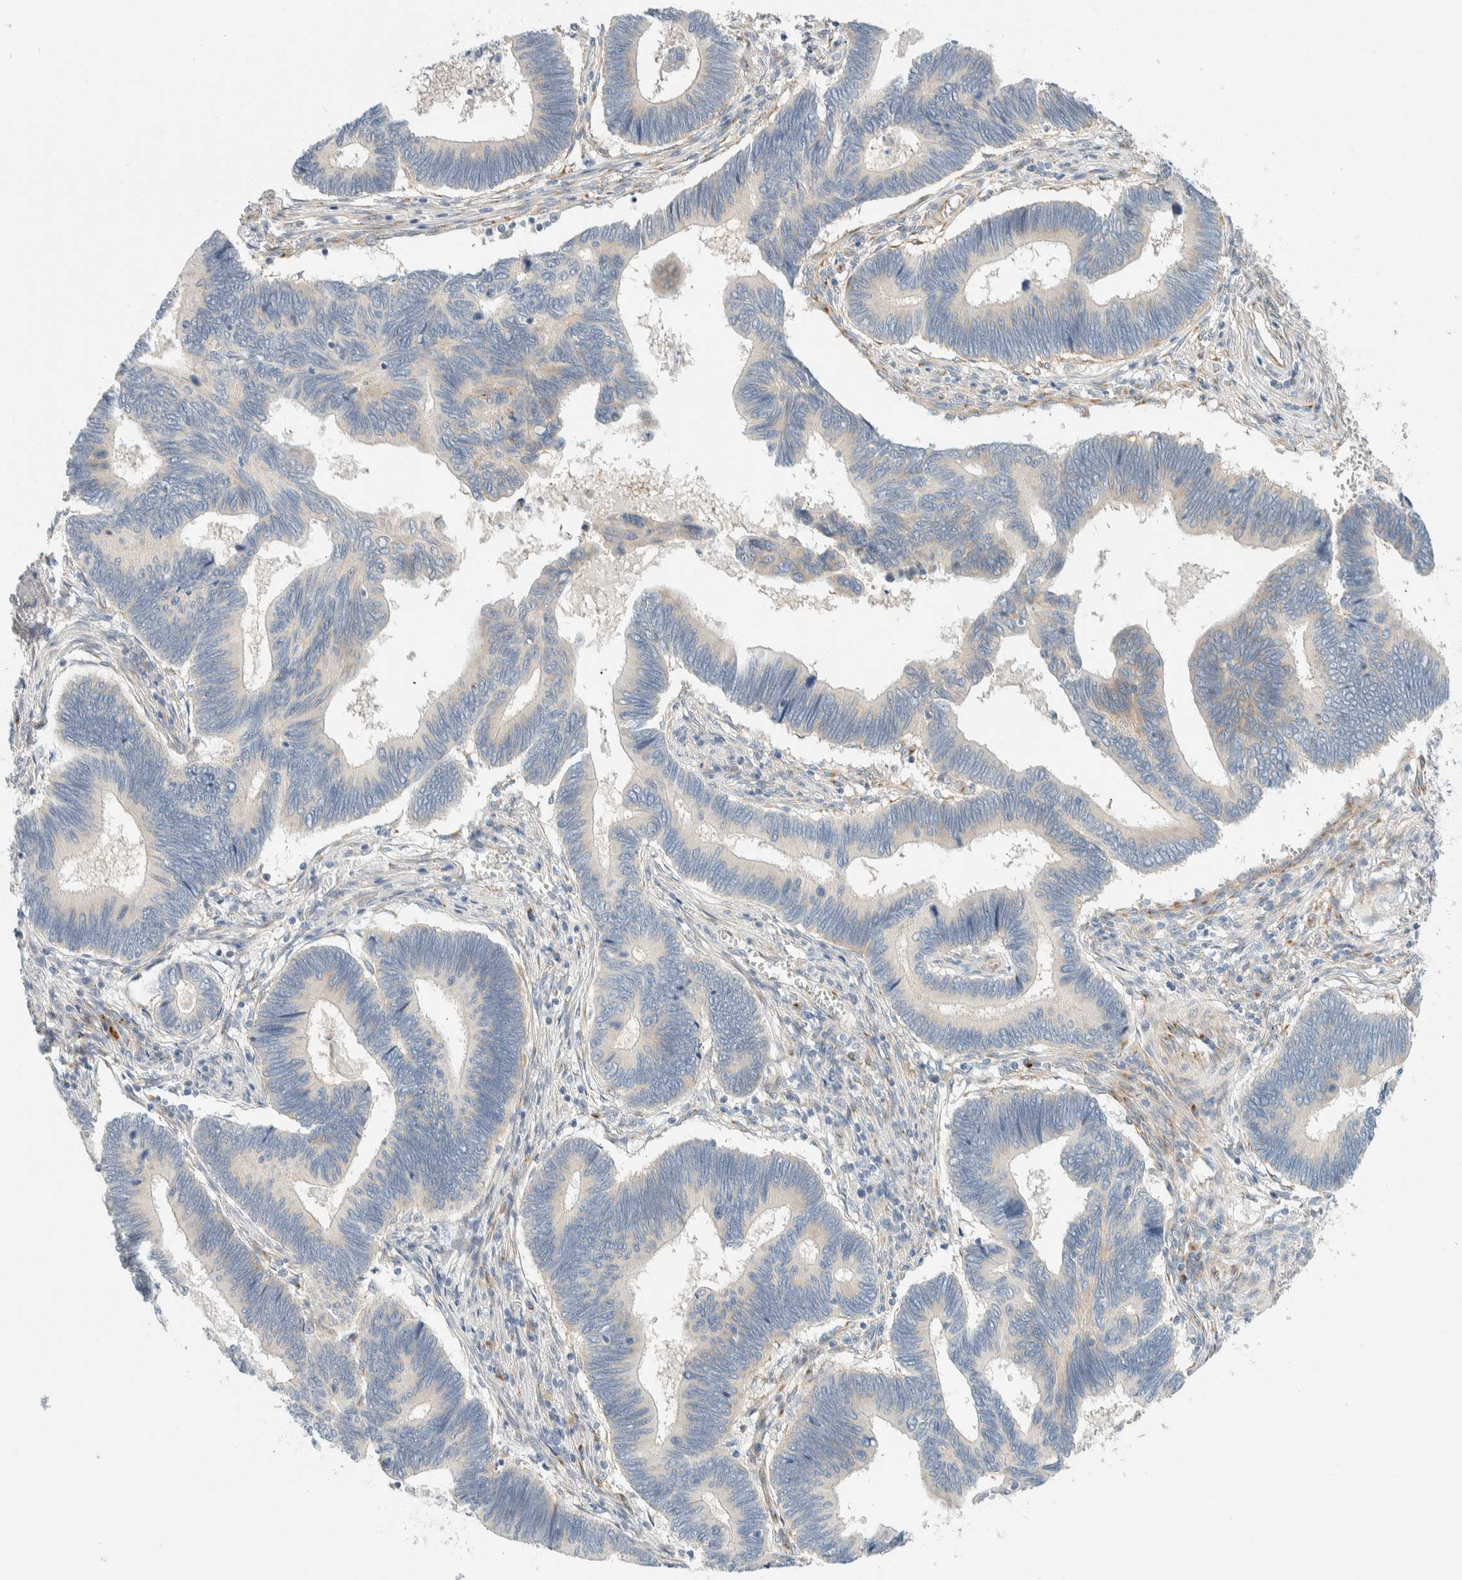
{"staining": {"intensity": "negative", "quantity": "none", "location": "none"}, "tissue": "pancreatic cancer", "cell_type": "Tumor cells", "image_type": "cancer", "snomed": [{"axis": "morphology", "description": "Adenocarcinoma, NOS"}, {"axis": "topography", "description": "Pancreas"}], "caption": "DAB (3,3'-diaminobenzidine) immunohistochemical staining of pancreatic cancer reveals no significant expression in tumor cells.", "gene": "TMEM184B", "patient": {"sex": "female", "age": 70}}